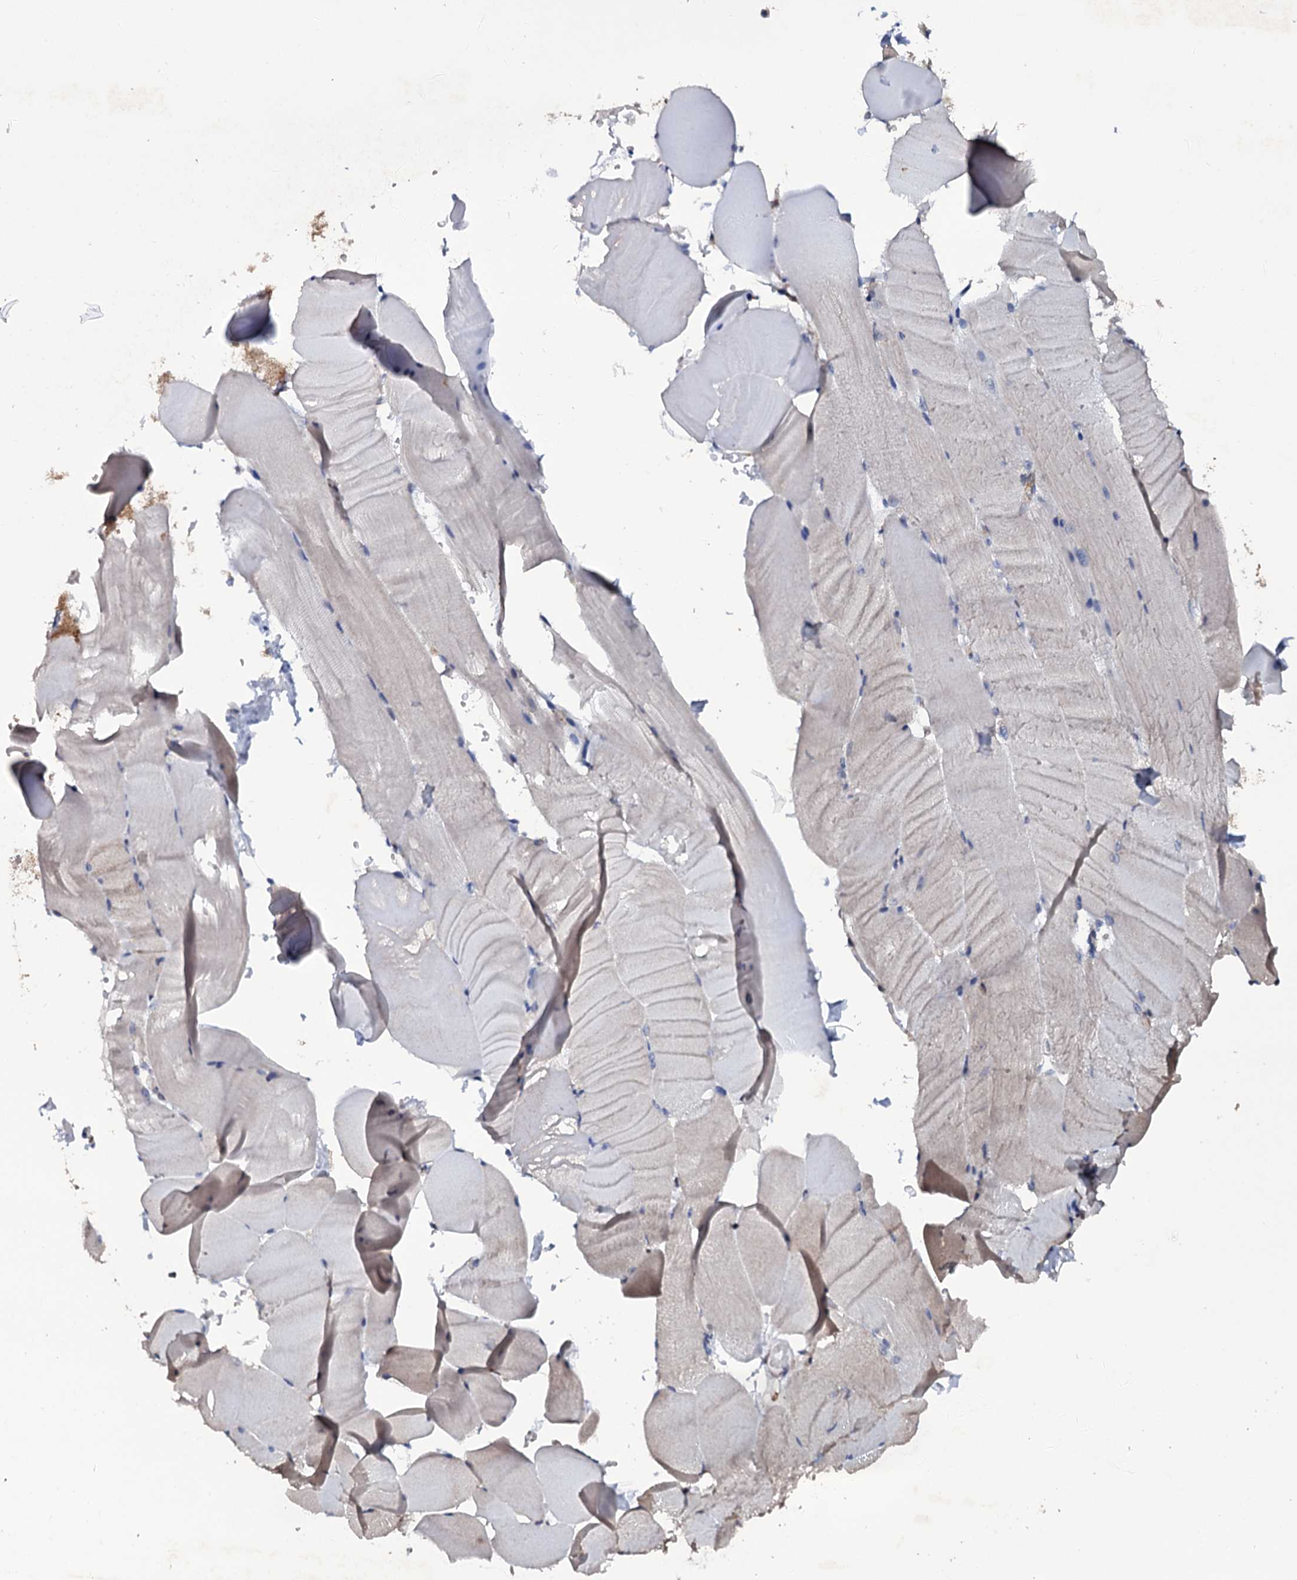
{"staining": {"intensity": "negative", "quantity": "none", "location": "none"}, "tissue": "skeletal muscle", "cell_type": "Myocytes", "image_type": "normal", "snomed": [{"axis": "morphology", "description": "Normal tissue, NOS"}, {"axis": "topography", "description": "Skeletal muscle"}, {"axis": "topography", "description": "Parathyroid gland"}], "caption": "This is a micrograph of immunohistochemistry (IHC) staining of benign skeletal muscle, which shows no positivity in myocytes. (DAB immunohistochemistry (IHC) visualized using brightfield microscopy, high magnification).", "gene": "CRYL1", "patient": {"sex": "female", "age": 37}}